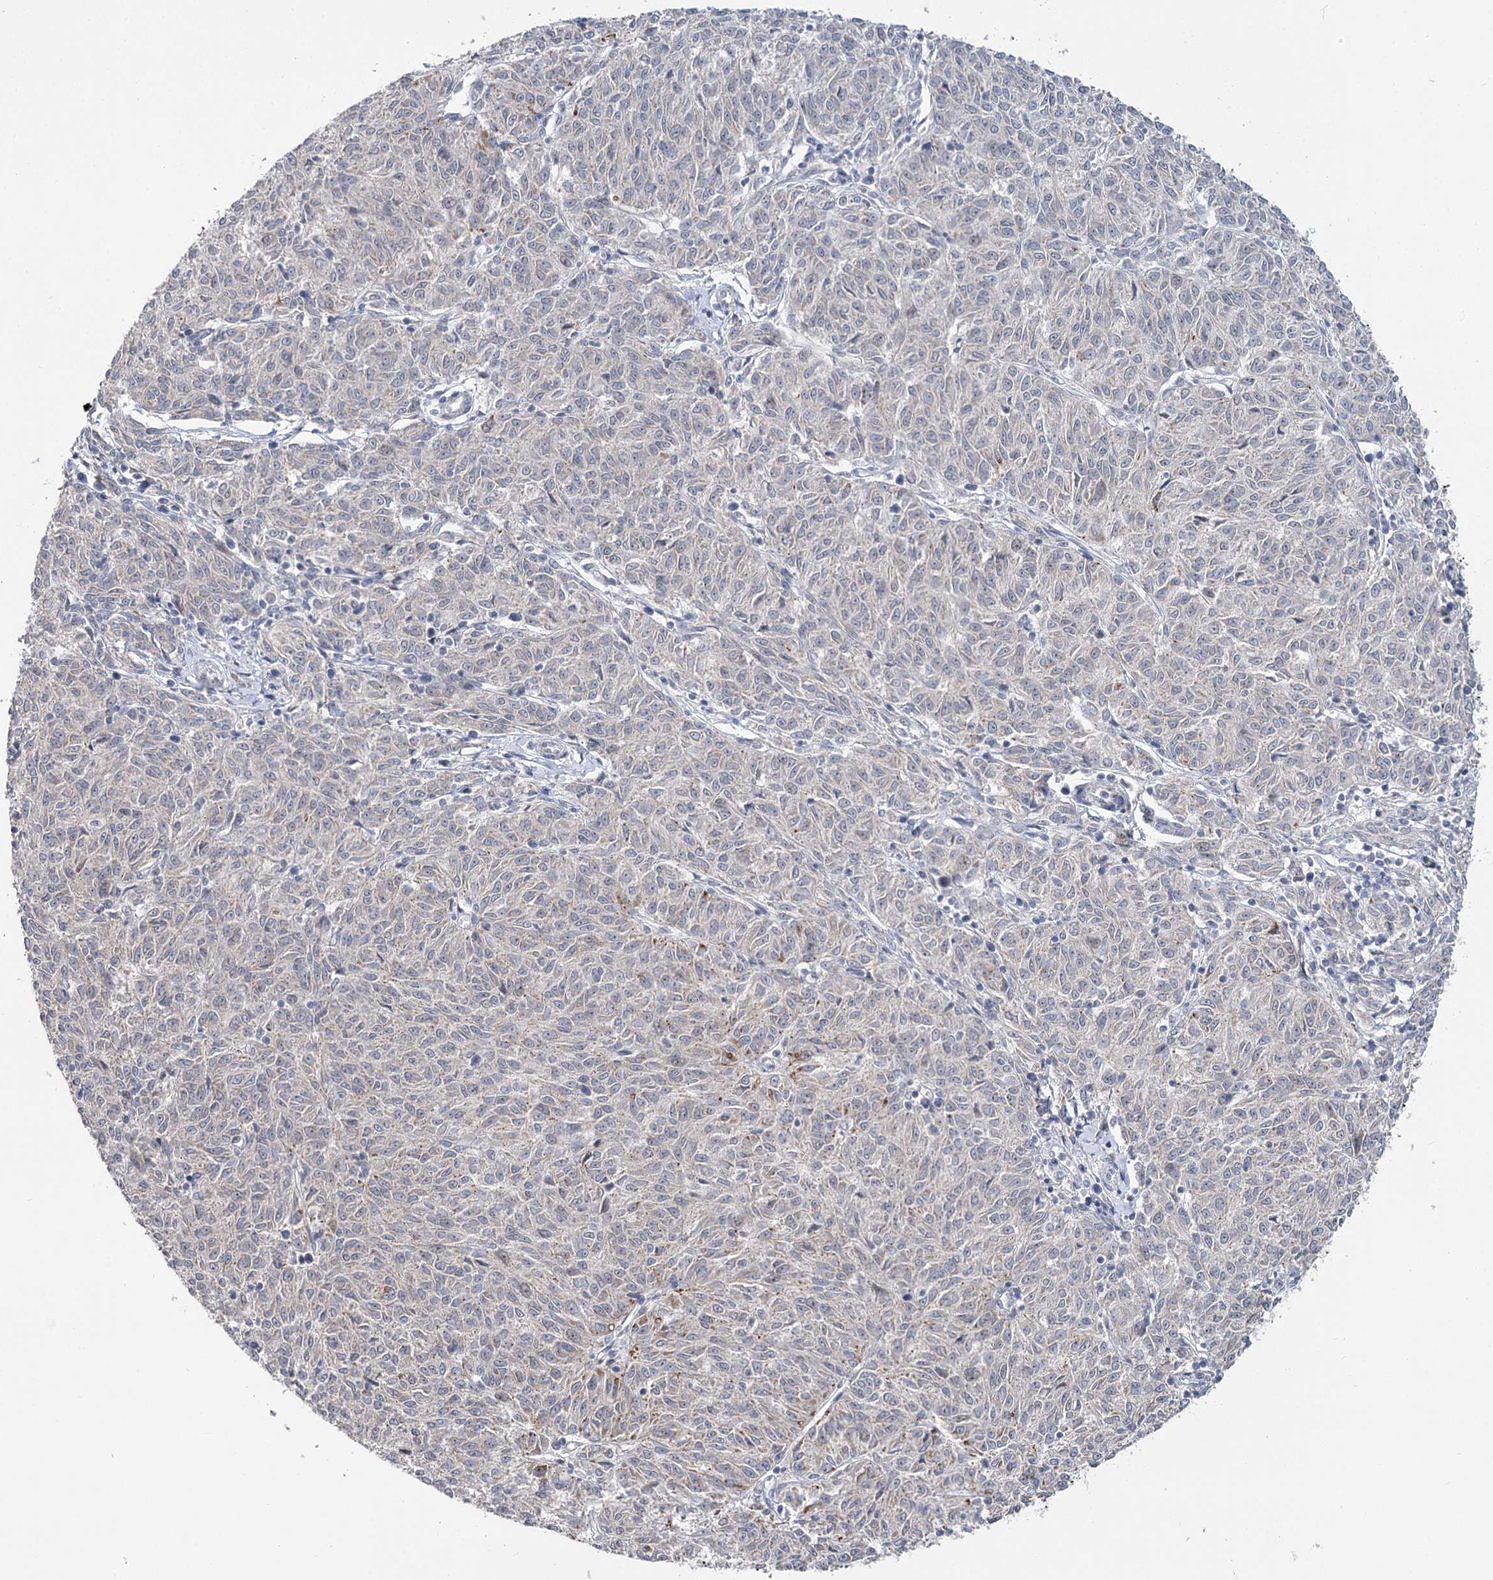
{"staining": {"intensity": "negative", "quantity": "none", "location": "none"}, "tissue": "melanoma", "cell_type": "Tumor cells", "image_type": "cancer", "snomed": [{"axis": "morphology", "description": "Malignant melanoma, NOS"}, {"axis": "topography", "description": "Skin"}], "caption": "Immunohistochemical staining of human malignant melanoma demonstrates no significant positivity in tumor cells.", "gene": "PHYHIPL", "patient": {"sex": "female", "age": 72}}